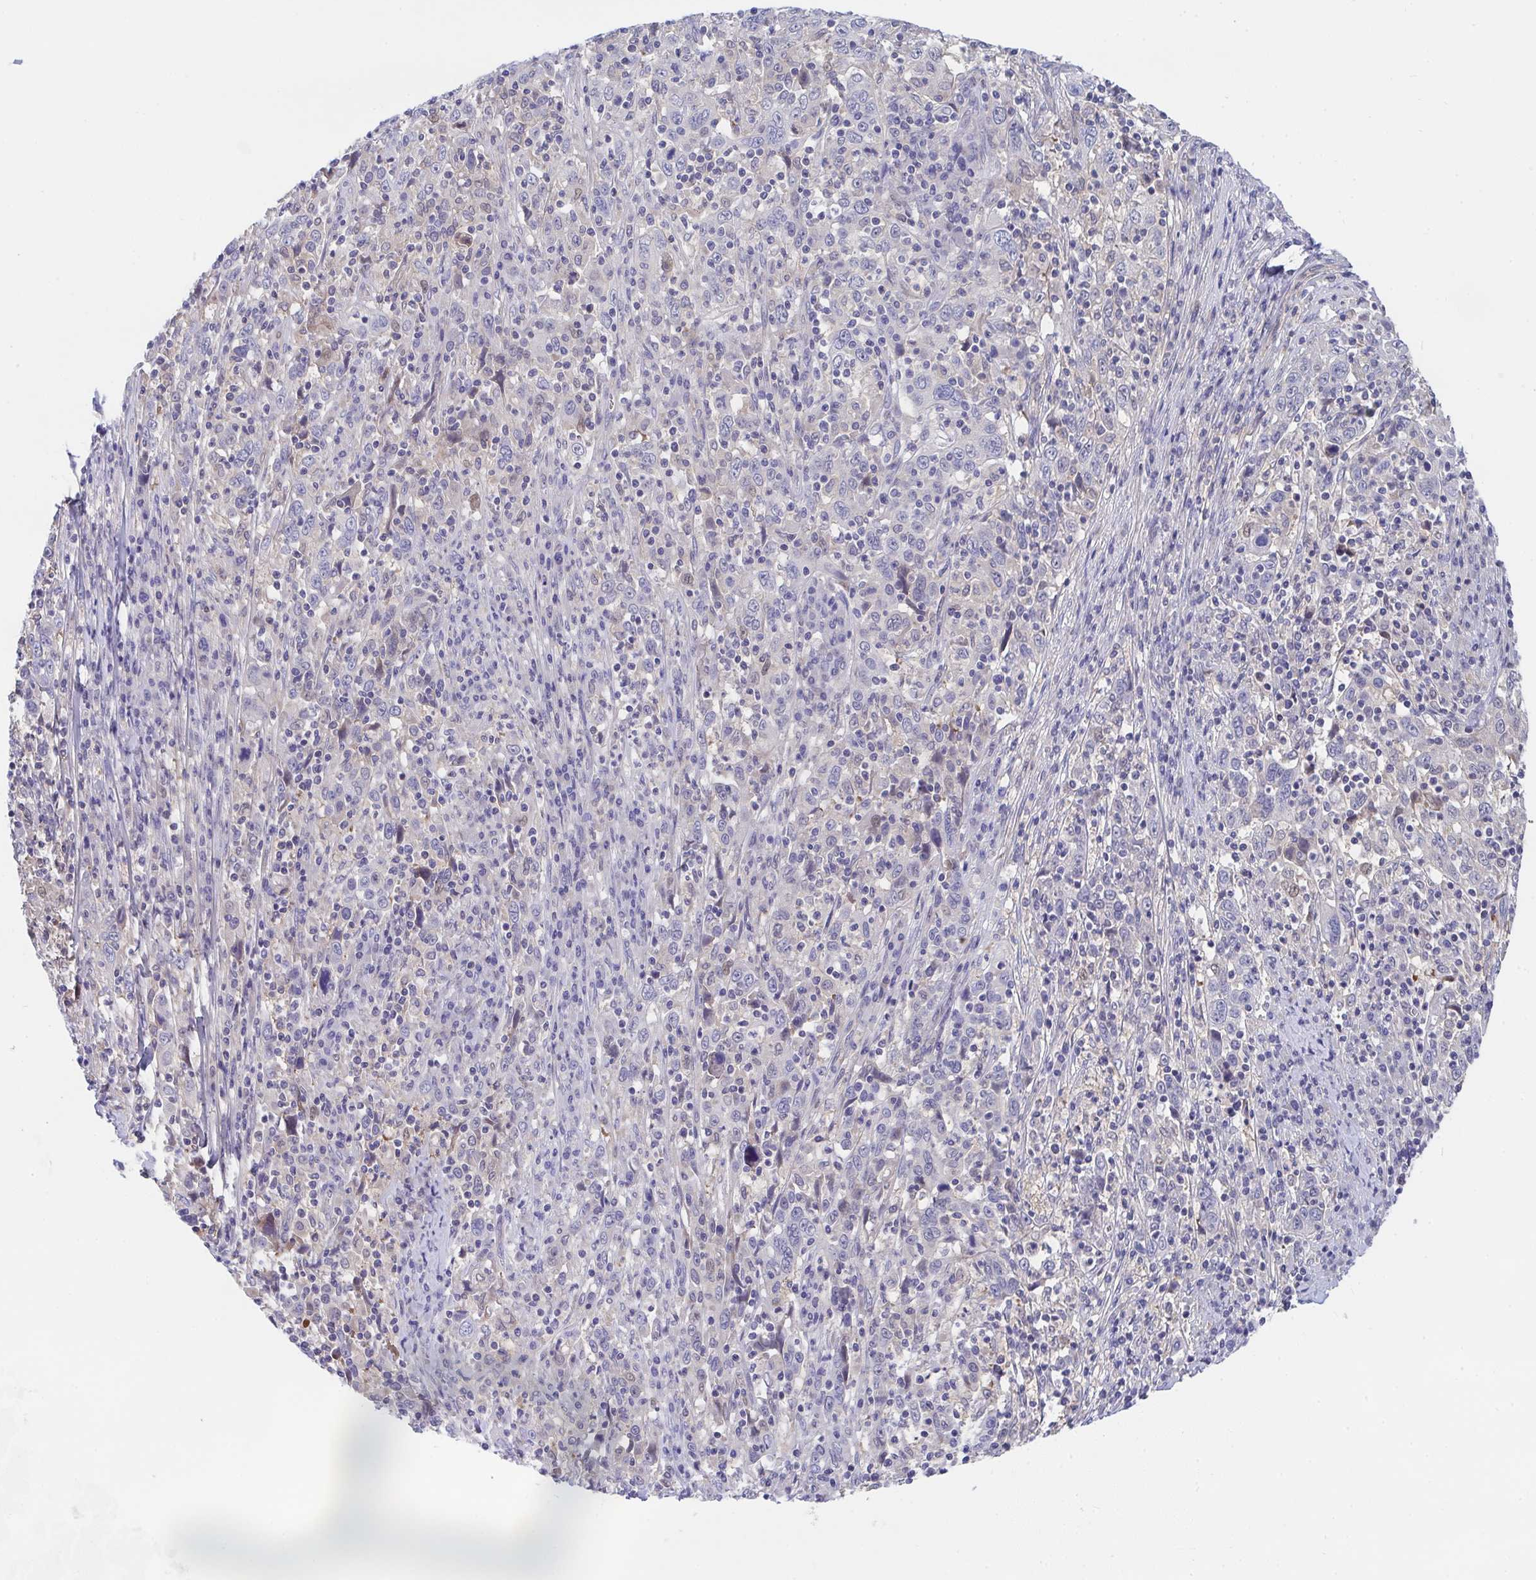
{"staining": {"intensity": "moderate", "quantity": "<25%", "location": "nuclear"}, "tissue": "cervical cancer", "cell_type": "Tumor cells", "image_type": "cancer", "snomed": [{"axis": "morphology", "description": "Squamous cell carcinoma, NOS"}, {"axis": "topography", "description": "Cervix"}], "caption": "IHC of human cervical squamous cell carcinoma demonstrates low levels of moderate nuclear expression in about <25% of tumor cells. (DAB (3,3'-diaminobenzidine) IHC with brightfield microscopy, high magnification).", "gene": "P2RX3", "patient": {"sex": "female", "age": 46}}